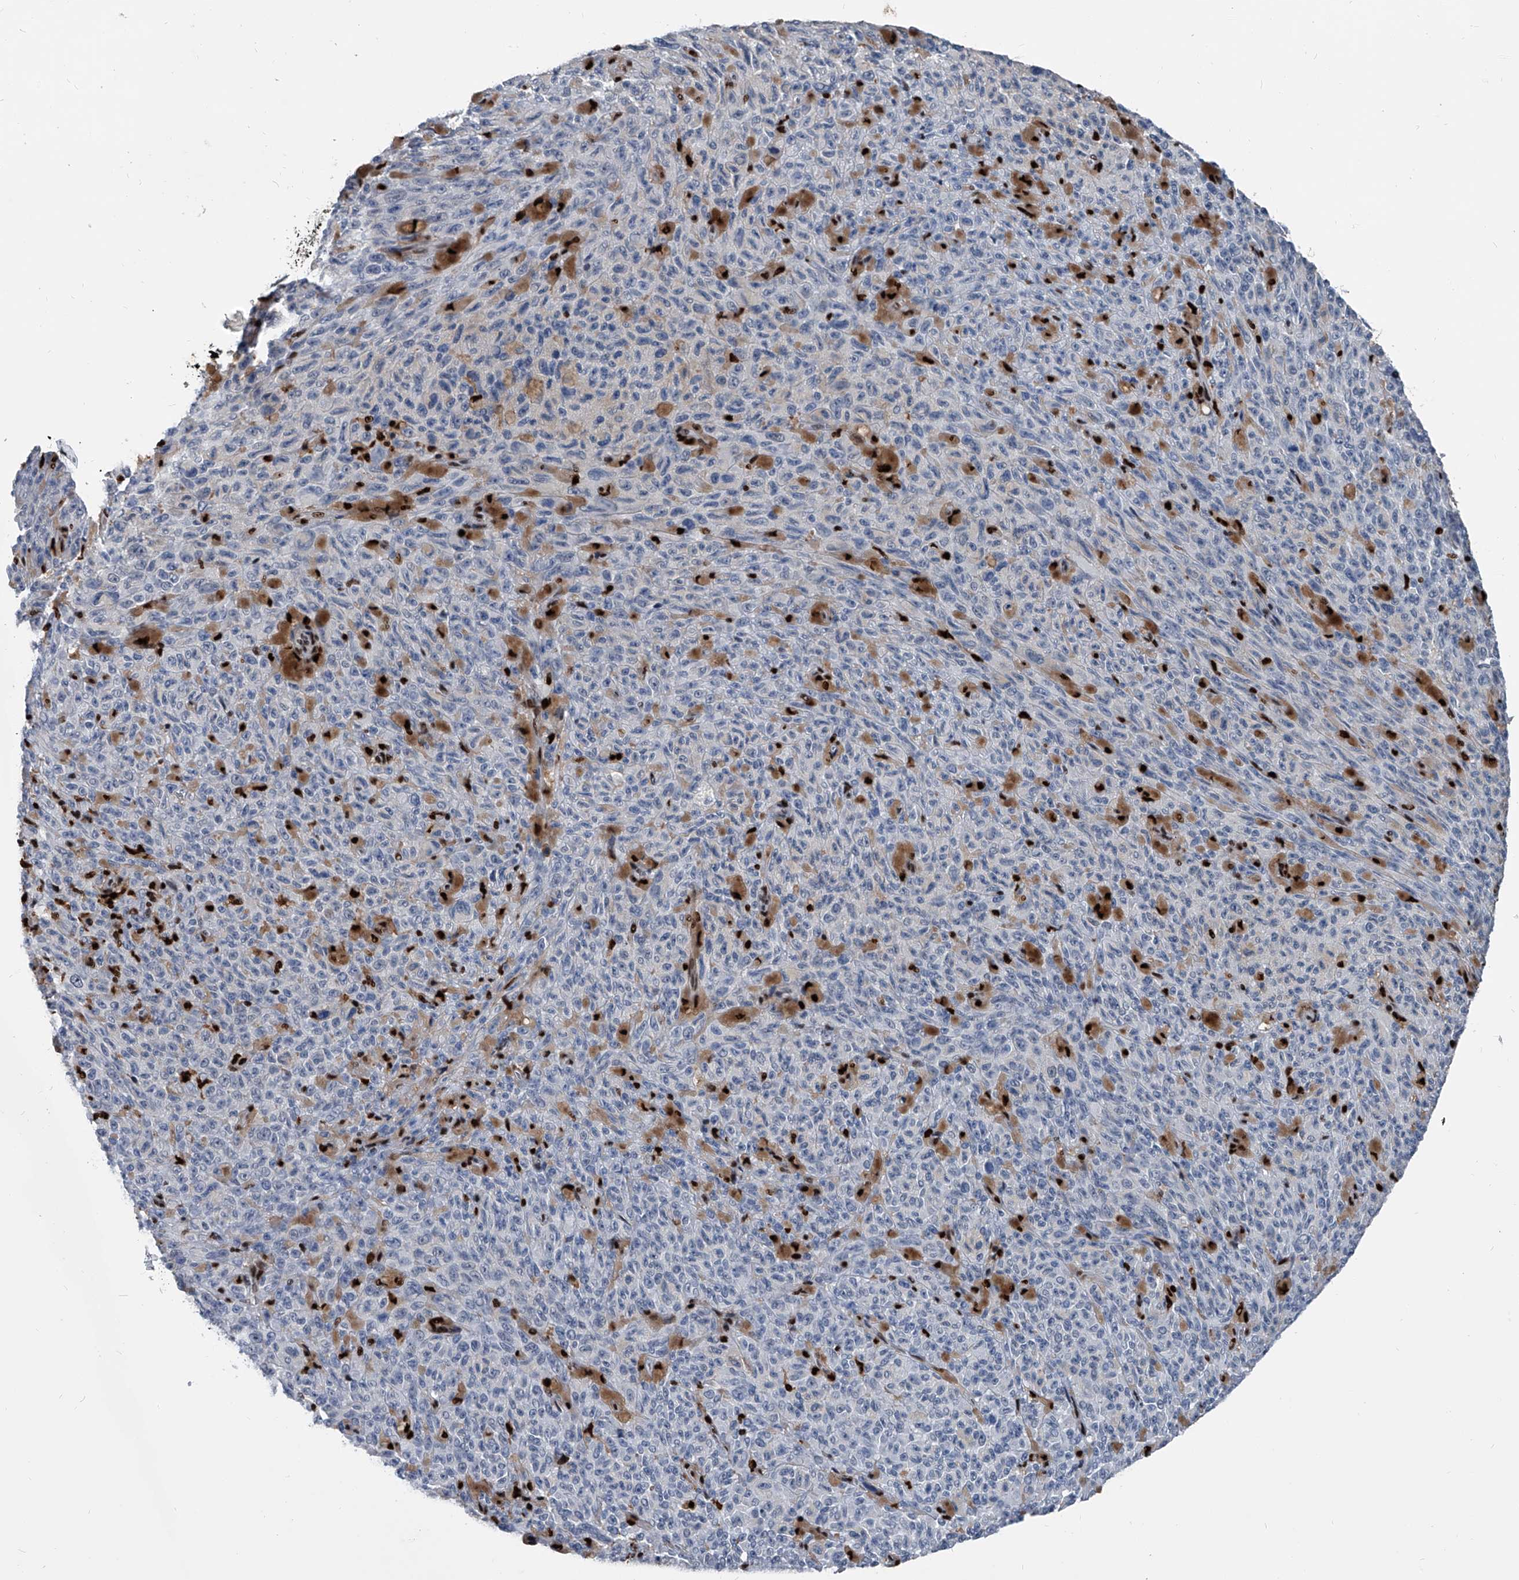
{"staining": {"intensity": "negative", "quantity": "none", "location": "none"}, "tissue": "melanoma", "cell_type": "Tumor cells", "image_type": "cancer", "snomed": [{"axis": "morphology", "description": "Malignant melanoma, NOS"}, {"axis": "topography", "description": "Skin"}], "caption": "This histopathology image is of malignant melanoma stained with IHC to label a protein in brown with the nuclei are counter-stained blue. There is no staining in tumor cells.", "gene": "FKBP5", "patient": {"sex": "female", "age": 82}}